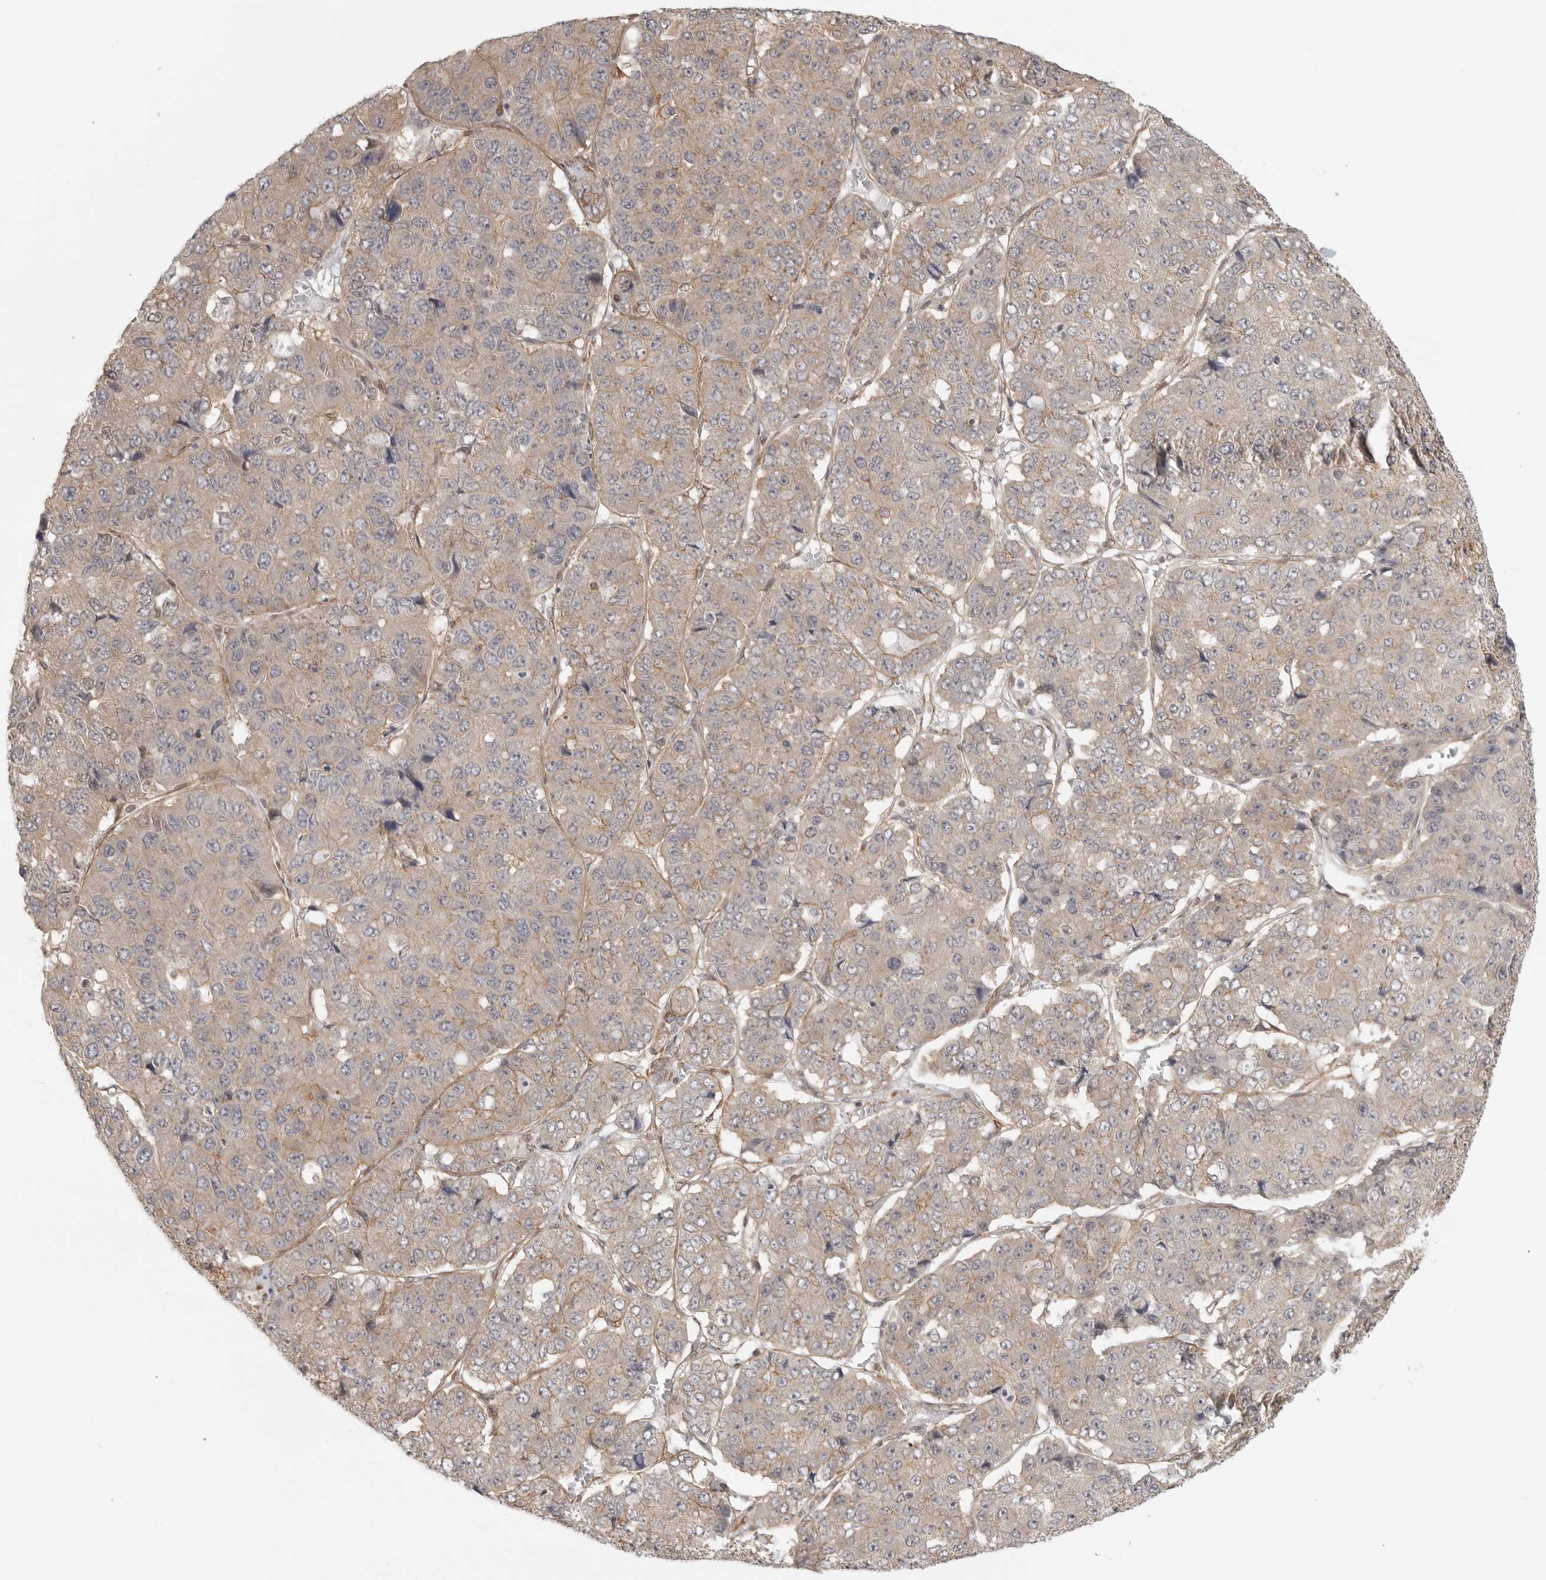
{"staining": {"intensity": "weak", "quantity": "25%-75%", "location": "cytoplasmic/membranous"}, "tissue": "pancreatic cancer", "cell_type": "Tumor cells", "image_type": "cancer", "snomed": [{"axis": "morphology", "description": "Adenocarcinoma, NOS"}, {"axis": "topography", "description": "Pancreas"}], "caption": "Pancreatic cancer (adenocarcinoma) was stained to show a protein in brown. There is low levels of weak cytoplasmic/membranous expression in about 25%-75% of tumor cells. The staining is performed using DAB brown chromogen to label protein expression. The nuclei are counter-stained blue using hematoxylin.", "gene": "ATOH7", "patient": {"sex": "male", "age": 50}}